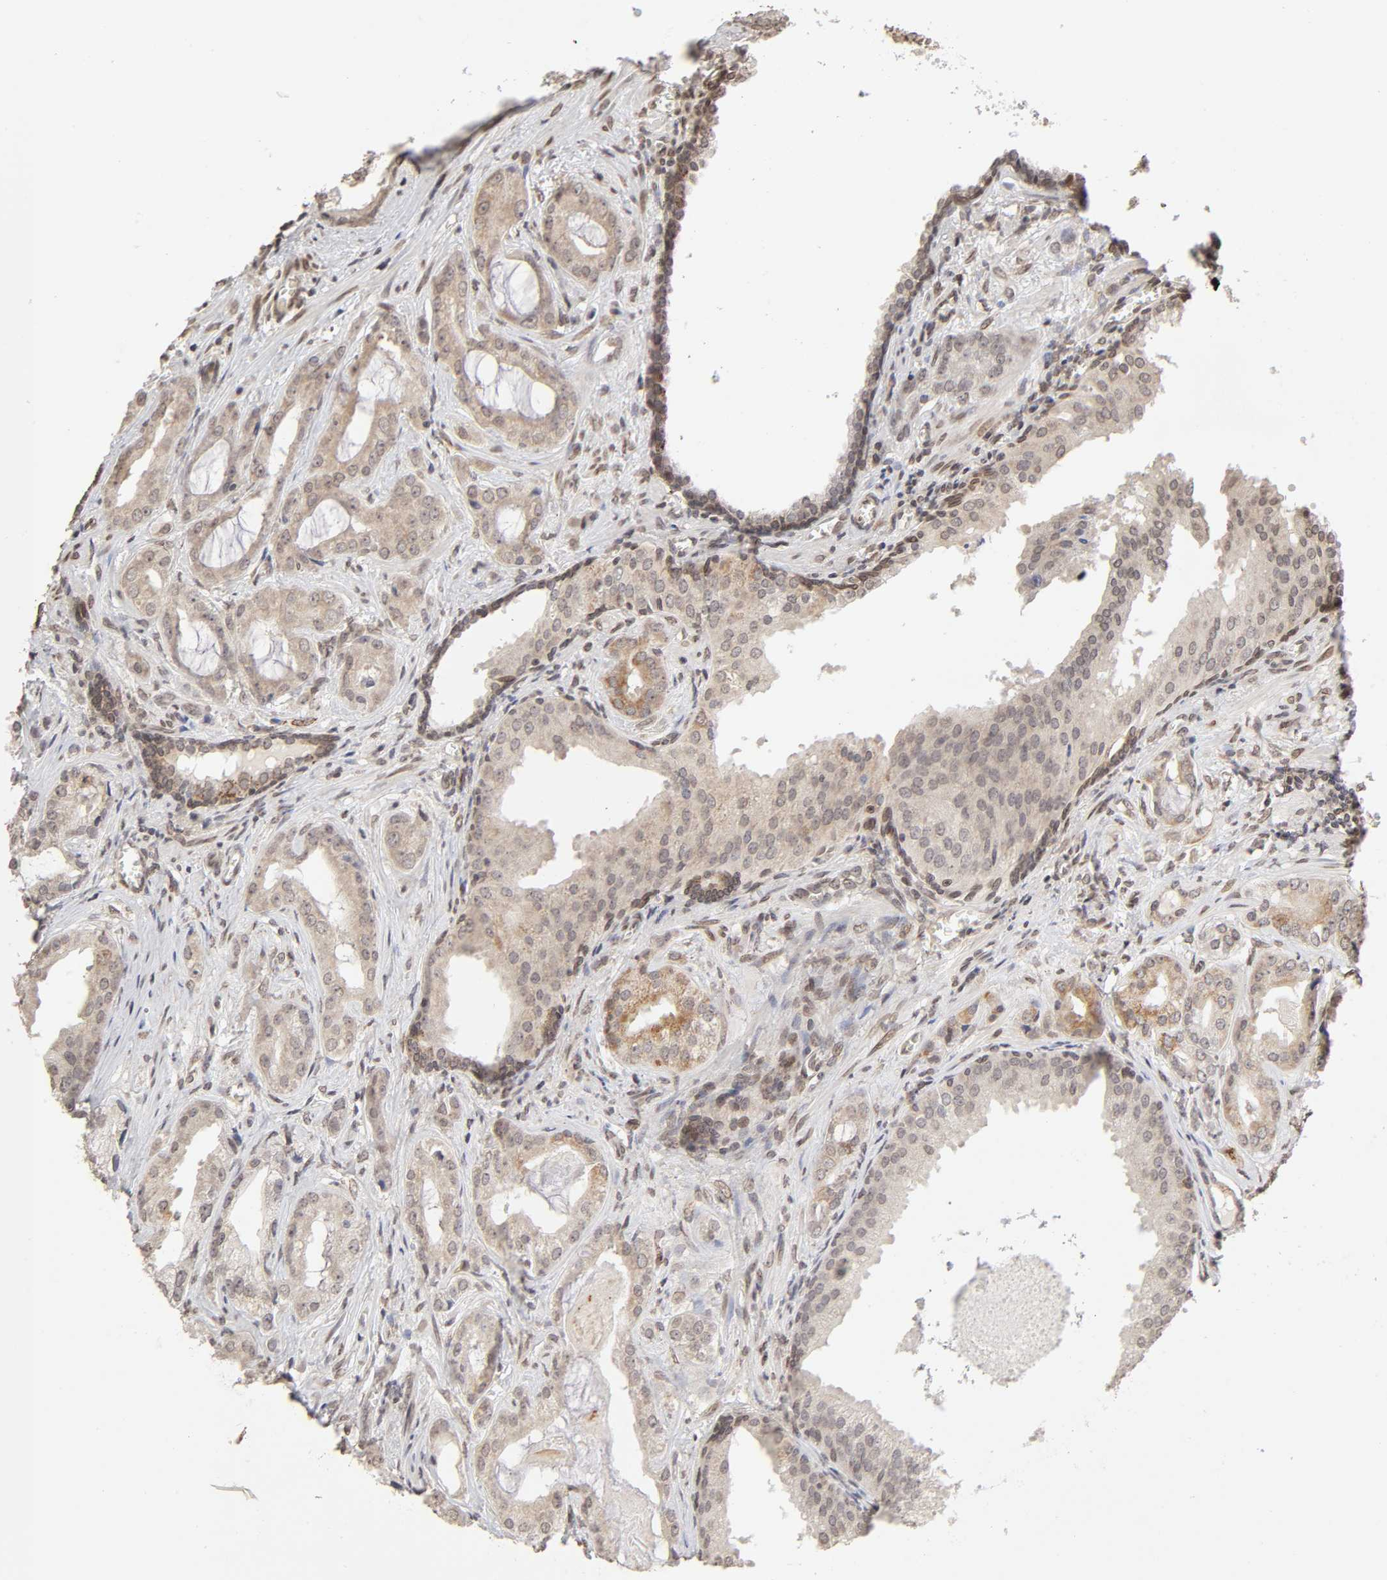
{"staining": {"intensity": "weak", "quantity": "25%-75%", "location": "cytoplasmic/membranous"}, "tissue": "prostate cancer", "cell_type": "Tumor cells", "image_type": "cancer", "snomed": [{"axis": "morphology", "description": "Adenocarcinoma, Low grade"}, {"axis": "topography", "description": "Prostate"}], "caption": "Immunohistochemistry (IHC) of prostate cancer demonstrates low levels of weak cytoplasmic/membranous staining in approximately 25%-75% of tumor cells. (Stains: DAB (3,3'-diaminobenzidine) in brown, nuclei in blue, Microscopy: brightfield microscopy at high magnification).", "gene": "MLLT6", "patient": {"sex": "male", "age": 59}}